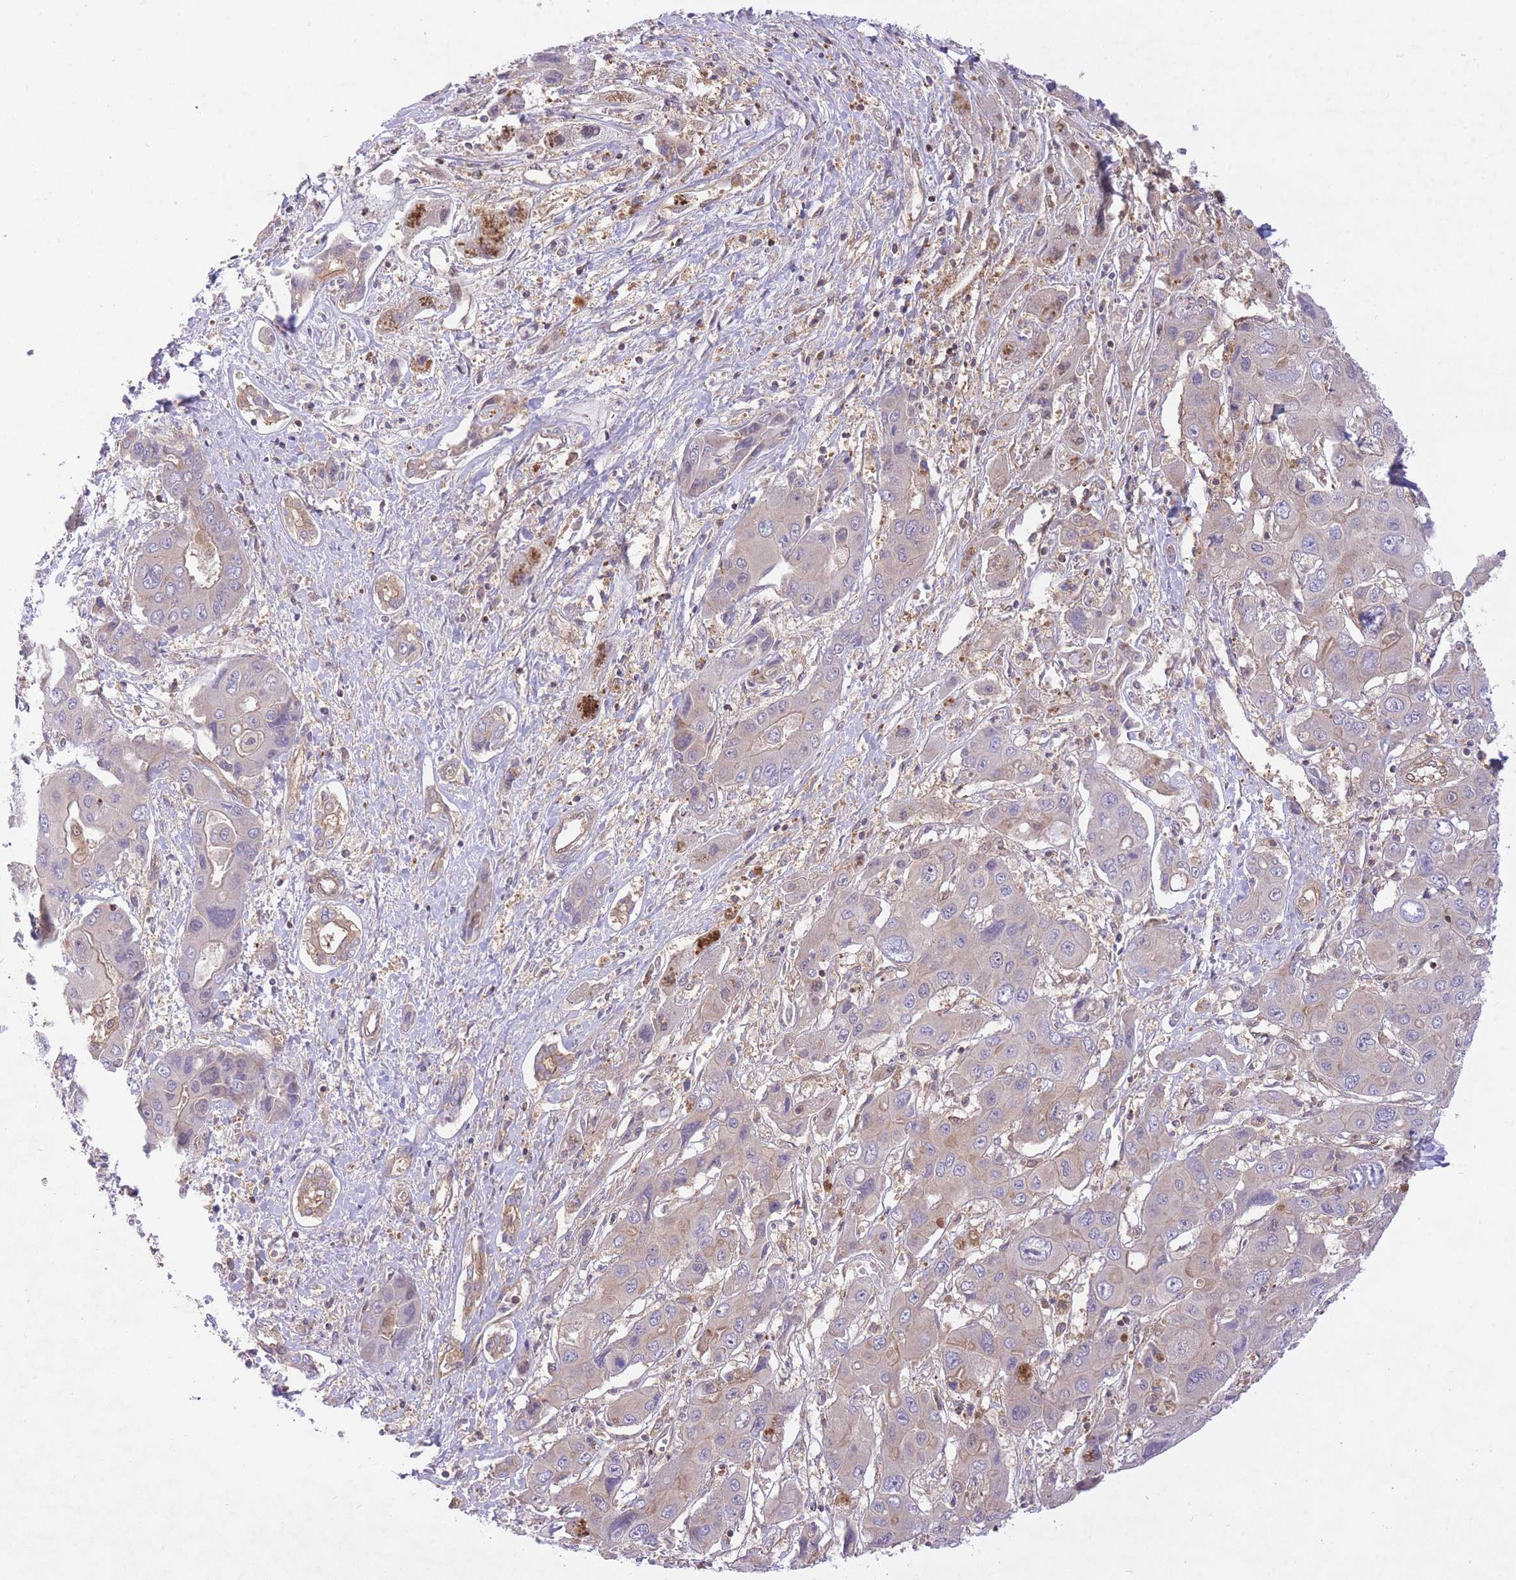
{"staining": {"intensity": "weak", "quantity": "<25%", "location": "cytoplasmic/membranous"}, "tissue": "liver cancer", "cell_type": "Tumor cells", "image_type": "cancer", "snomed": [{"axis": "morphology", "description": "Cholangiocarcinoma"}, {"axis": "topography", "description": "Liver"}], "caption": "Tumor cells show no significant staining in liver cancer.", "gene": "PREP", "patient": {"sex": "male", "age": 67}}